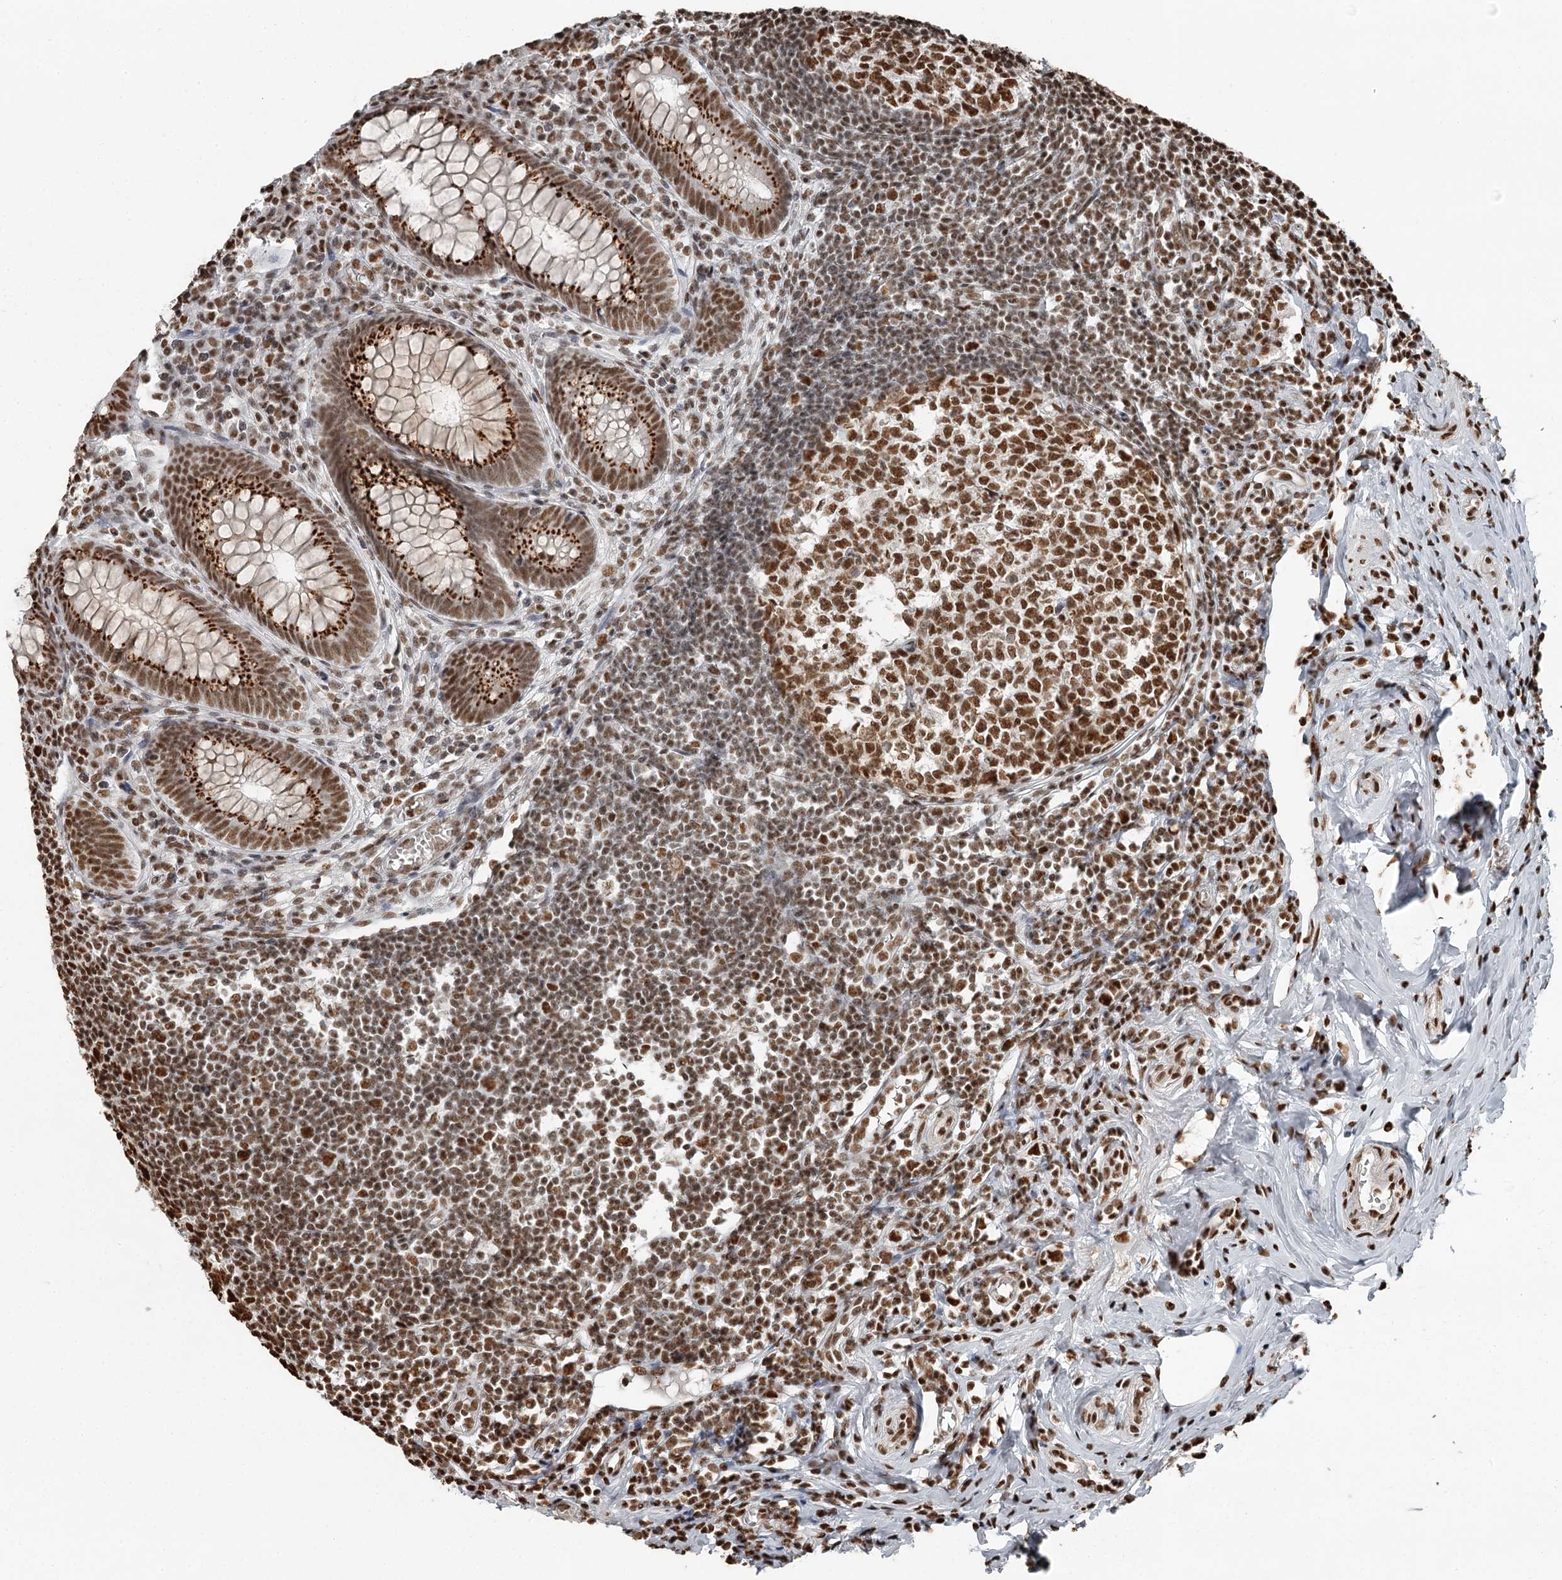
{"staining": {"intensity": "strong", "quantity": ">75%", "location": "nuclear"}, "tissue": "appendix", "cell_type": "Glandular cells", "image_type": "normal", "snomed": [{"axis": "morphology", "description": "Normal tissue, NOS"}, {"axis": "topography", "description": "Appendix"}], "caption": "Protein analysis of normal appendix shows strong nuclear expression in about >75% of glandular cells.", "gene": "RBBP7", "patient": {"sex": "female", "age": 33}}